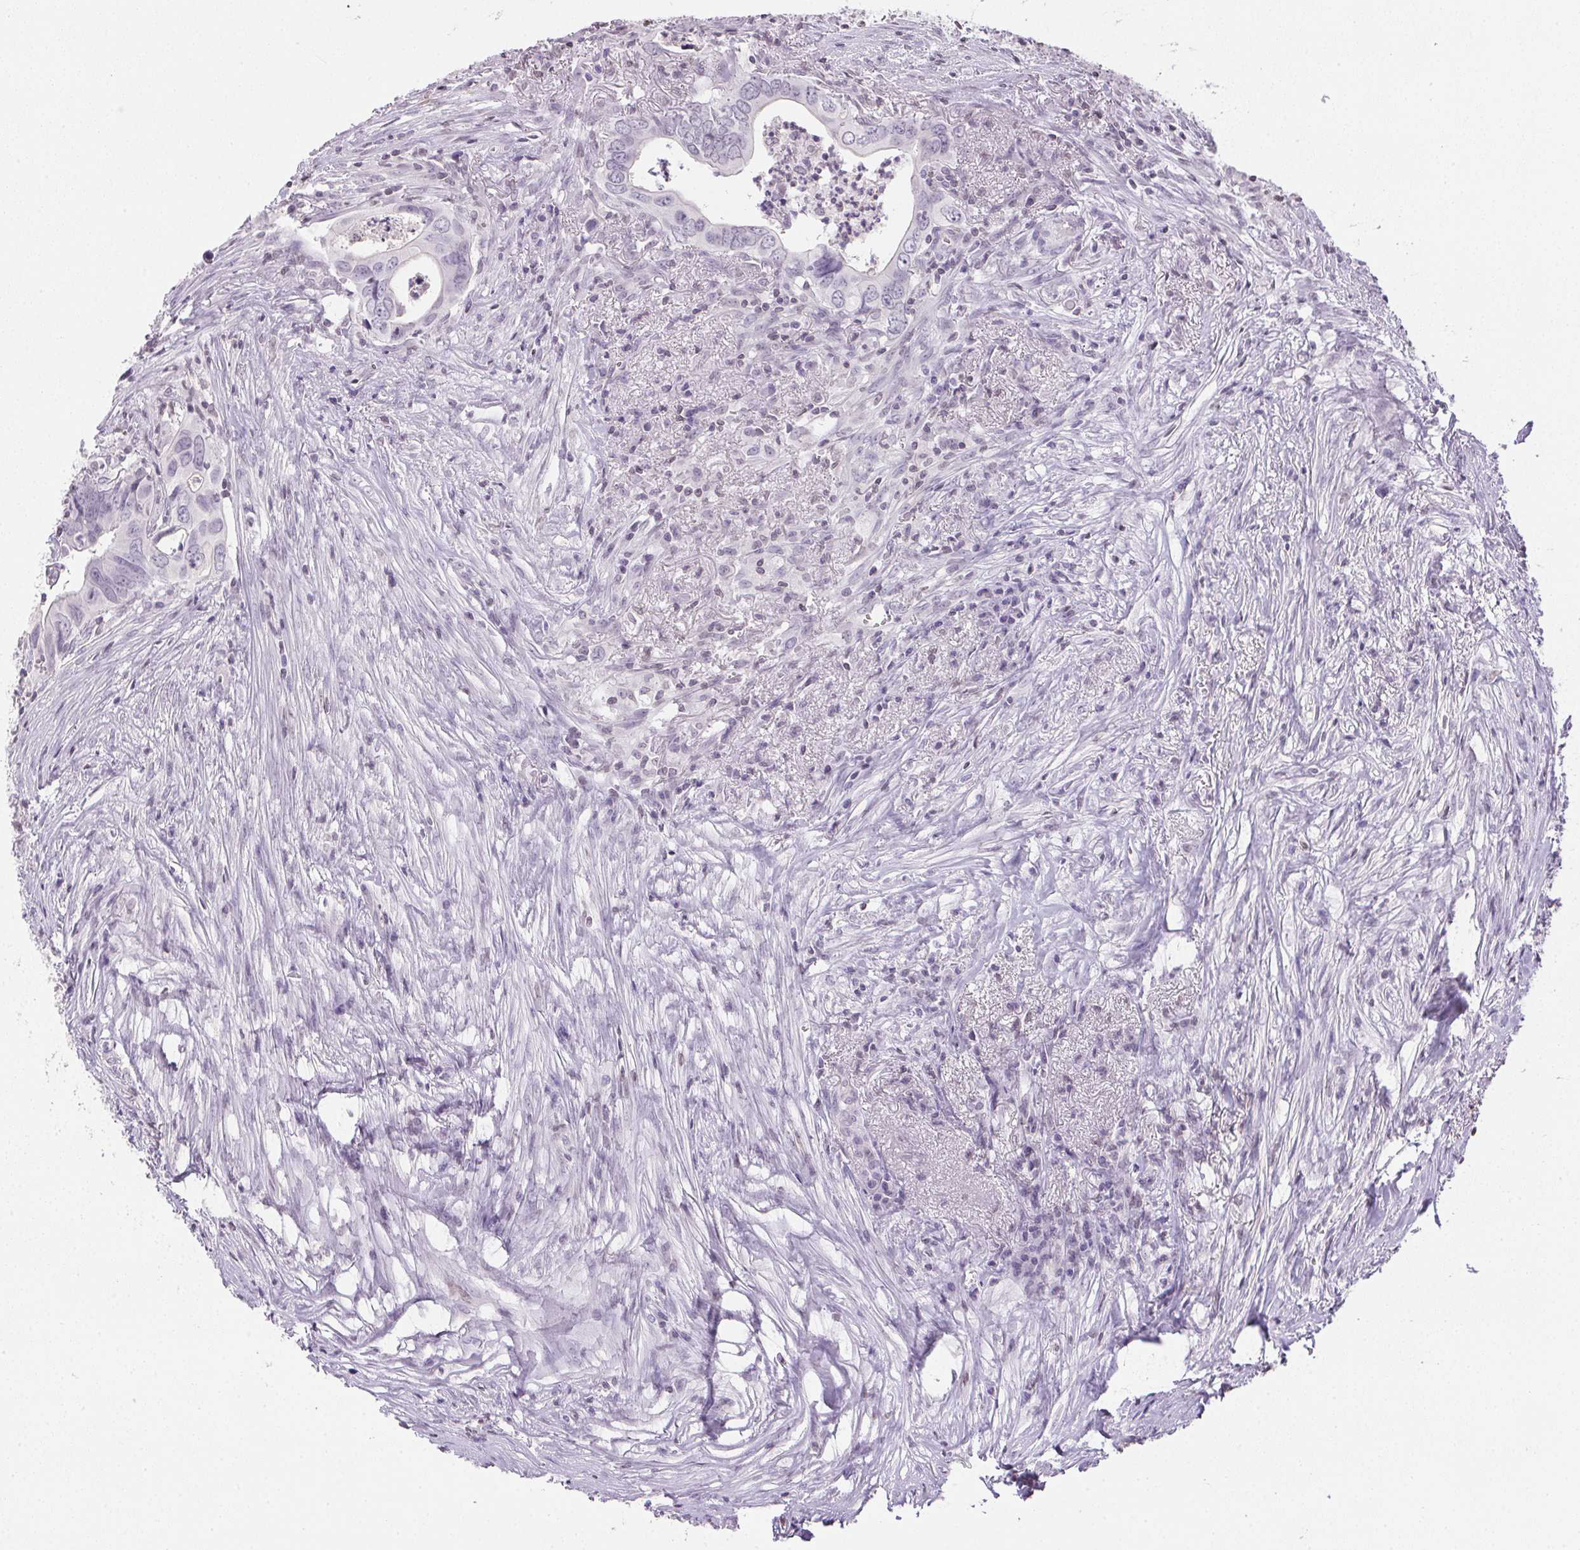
{"staining": {"intensity": "weak", "quantity": "<25%", "location": "nuclear"}, "tissue": "colorectal cancer", "cell_type": "Tumor cells", "image_type": "cancer", "snomed": [{"axis": "morphology", "description": "Adenocarcinoma, NOS"}, {"axis": "topography", "description": "Colon"}], "caption": "Immunohistochemistry (IHC) of human colorectal cancer (adenocarcinoma) reveals no staining in tumor cells.", "gene": "PRL", "patient": {"sex": "female", "age": 82}}